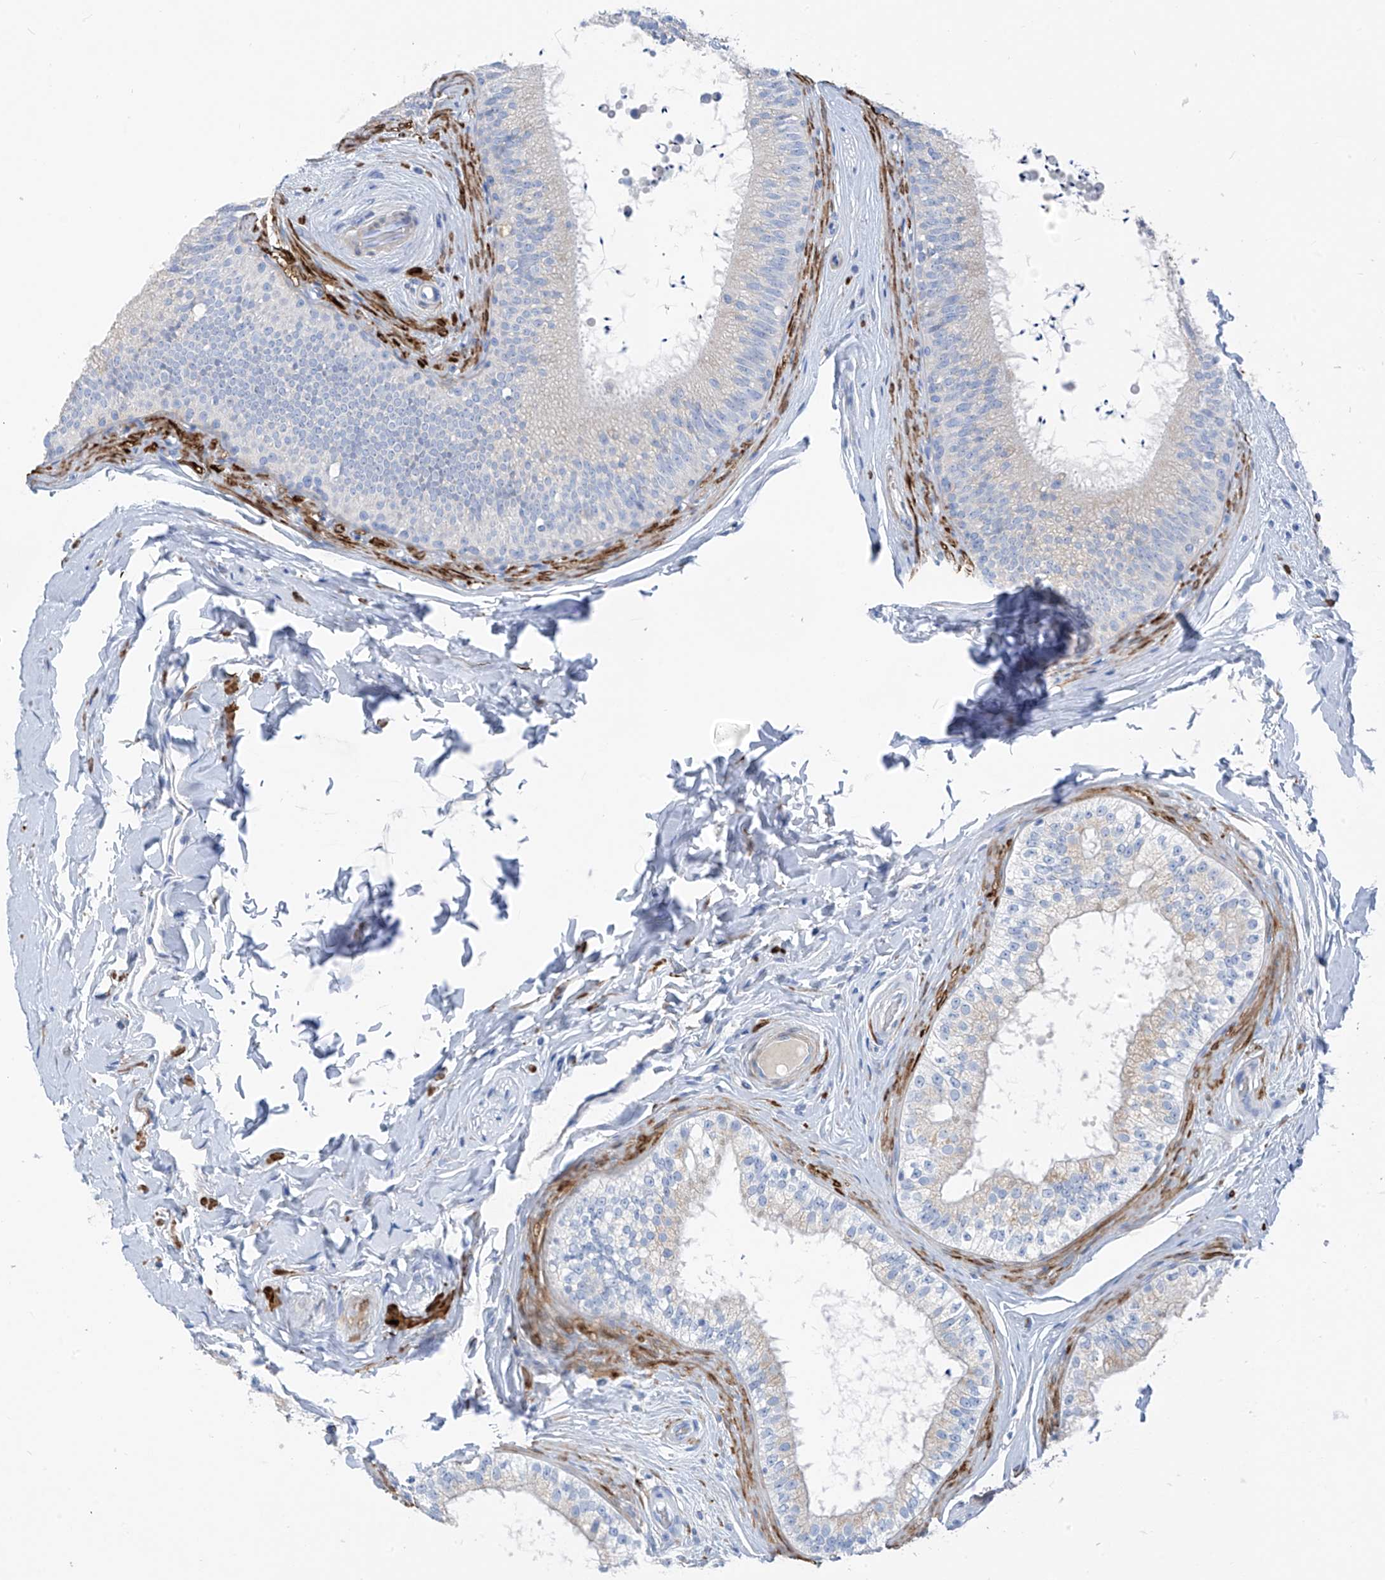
{"staining": {"intensity": "negative", "quantity": "none", "location": "none"}, "tissue": "epididymis", "cell_type": "Glandular cells", "image_type": "normal", "snomed": [{"axis": "morphology", "description": "Normal tissue, NOS"}, {"axis": "topography", "description": "Epididymis"}], "caption": "IHC photomicrograph of normal human epididymis stained for a protein (brown), which reveals no staining in glandular cells.", "gene": "GLMP", "patient": {"sex": "male", "age": 29}}